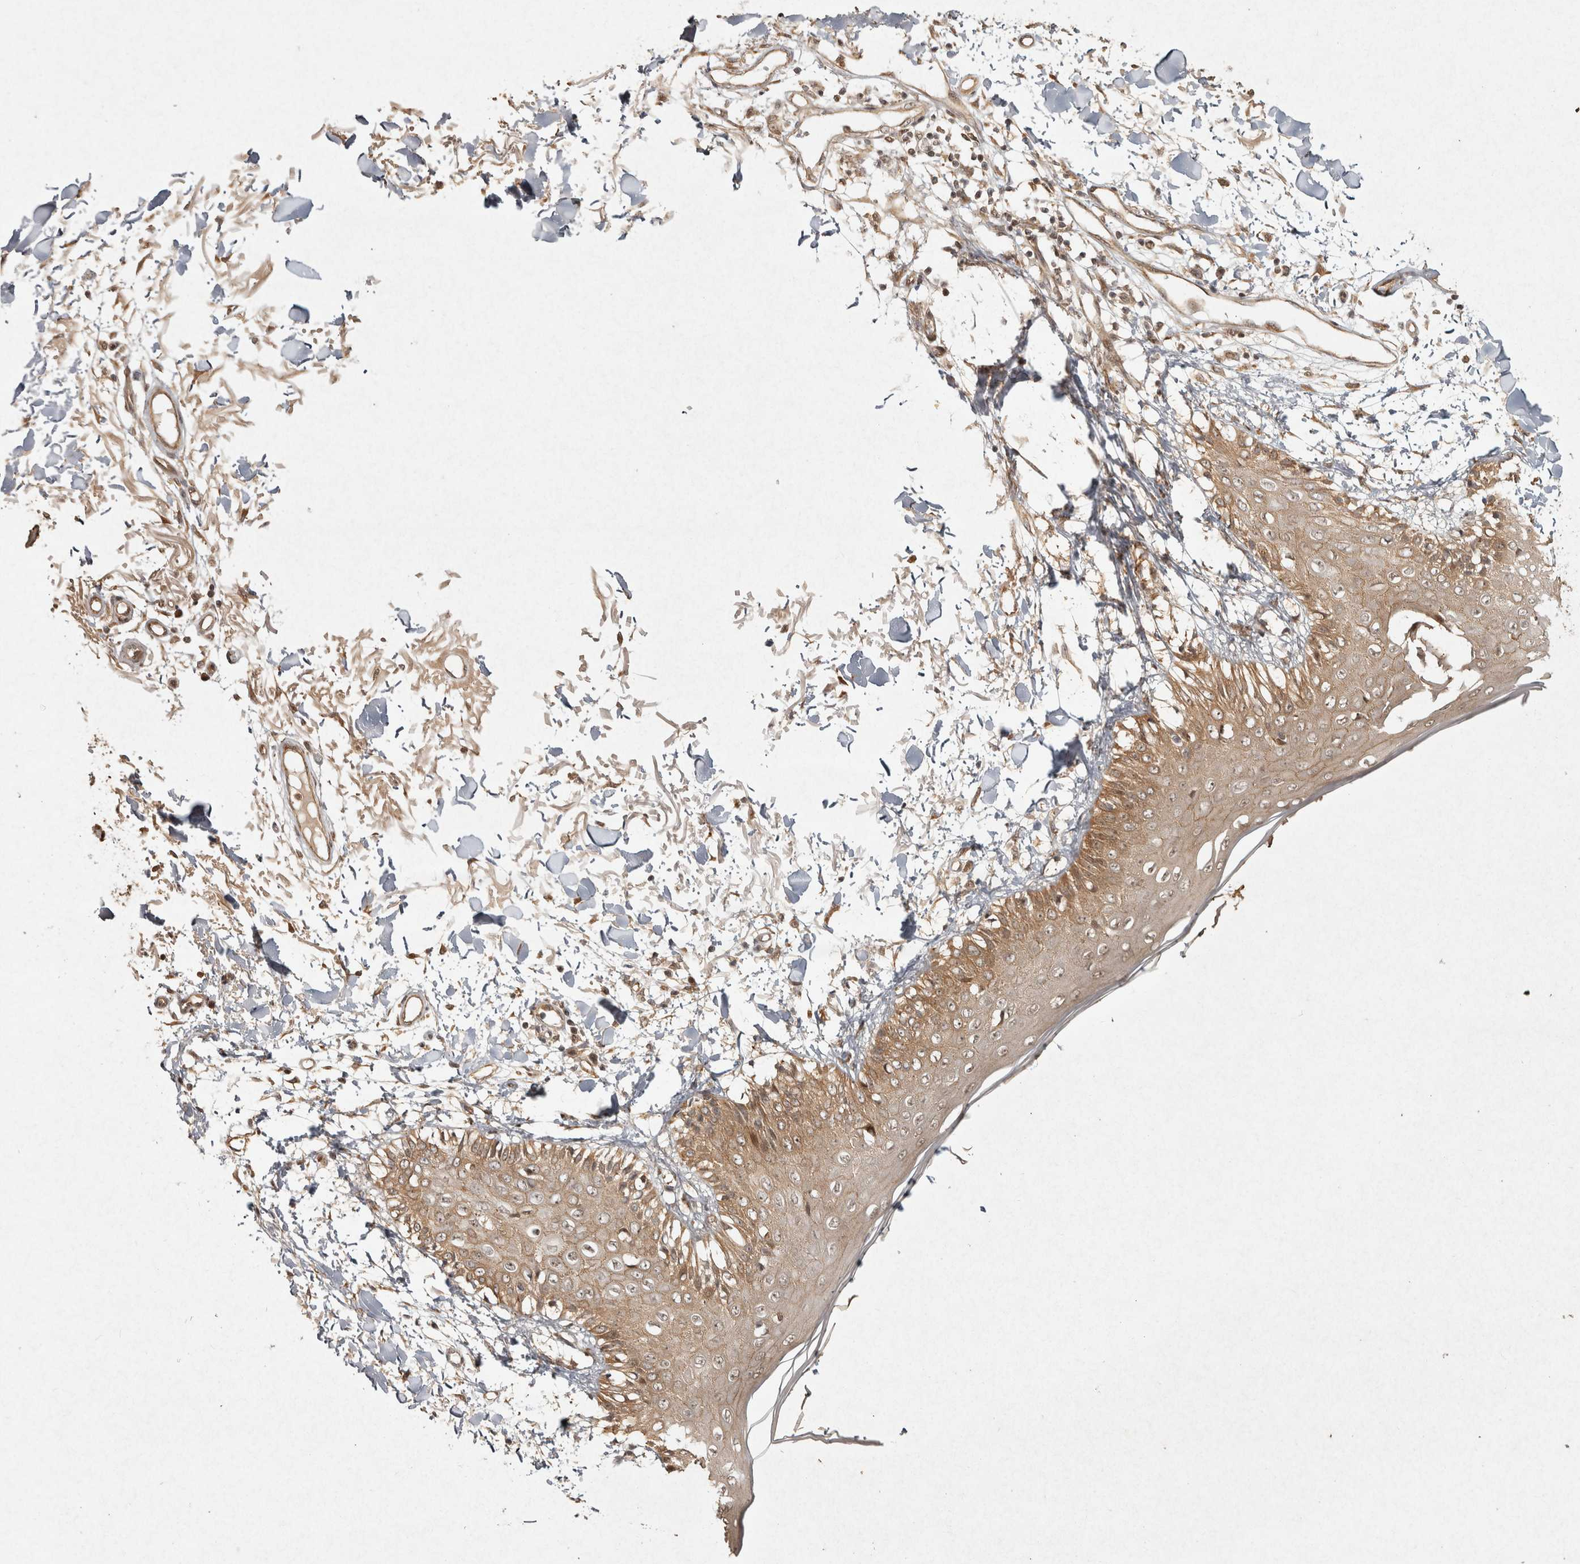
{"staining": {"intensity": "moderate", "quantity": ">75%", "location": "cytoplasmic/membranous,nuclear"}, "tissue": "skin", "cell_type": "Fibroblasts", "image_type": "normal", "snomed": [{"axis": "morphology", "description": "Normal tissue, NOS"}, {"axis": "morphology", "description": "Squamous cell carcinoma, NOS"}, {"axis": "topography", "description": "Skin"}, {"axis": "topography", "description": "Peripheral nerve tissue"}], "caption": "IHC photomicrograph of normal skin: skin stained using immunohistochemistry exhibits medium levels of moderate protein expression localized specifically in the cytoplasmic/membranous,nuclear of fibroblasts, appearing as a cytoplasmic/membranous,nuclear brown color.", "gene": "CAMSAP2", "patient": {"sex": "male", "age": 83}}